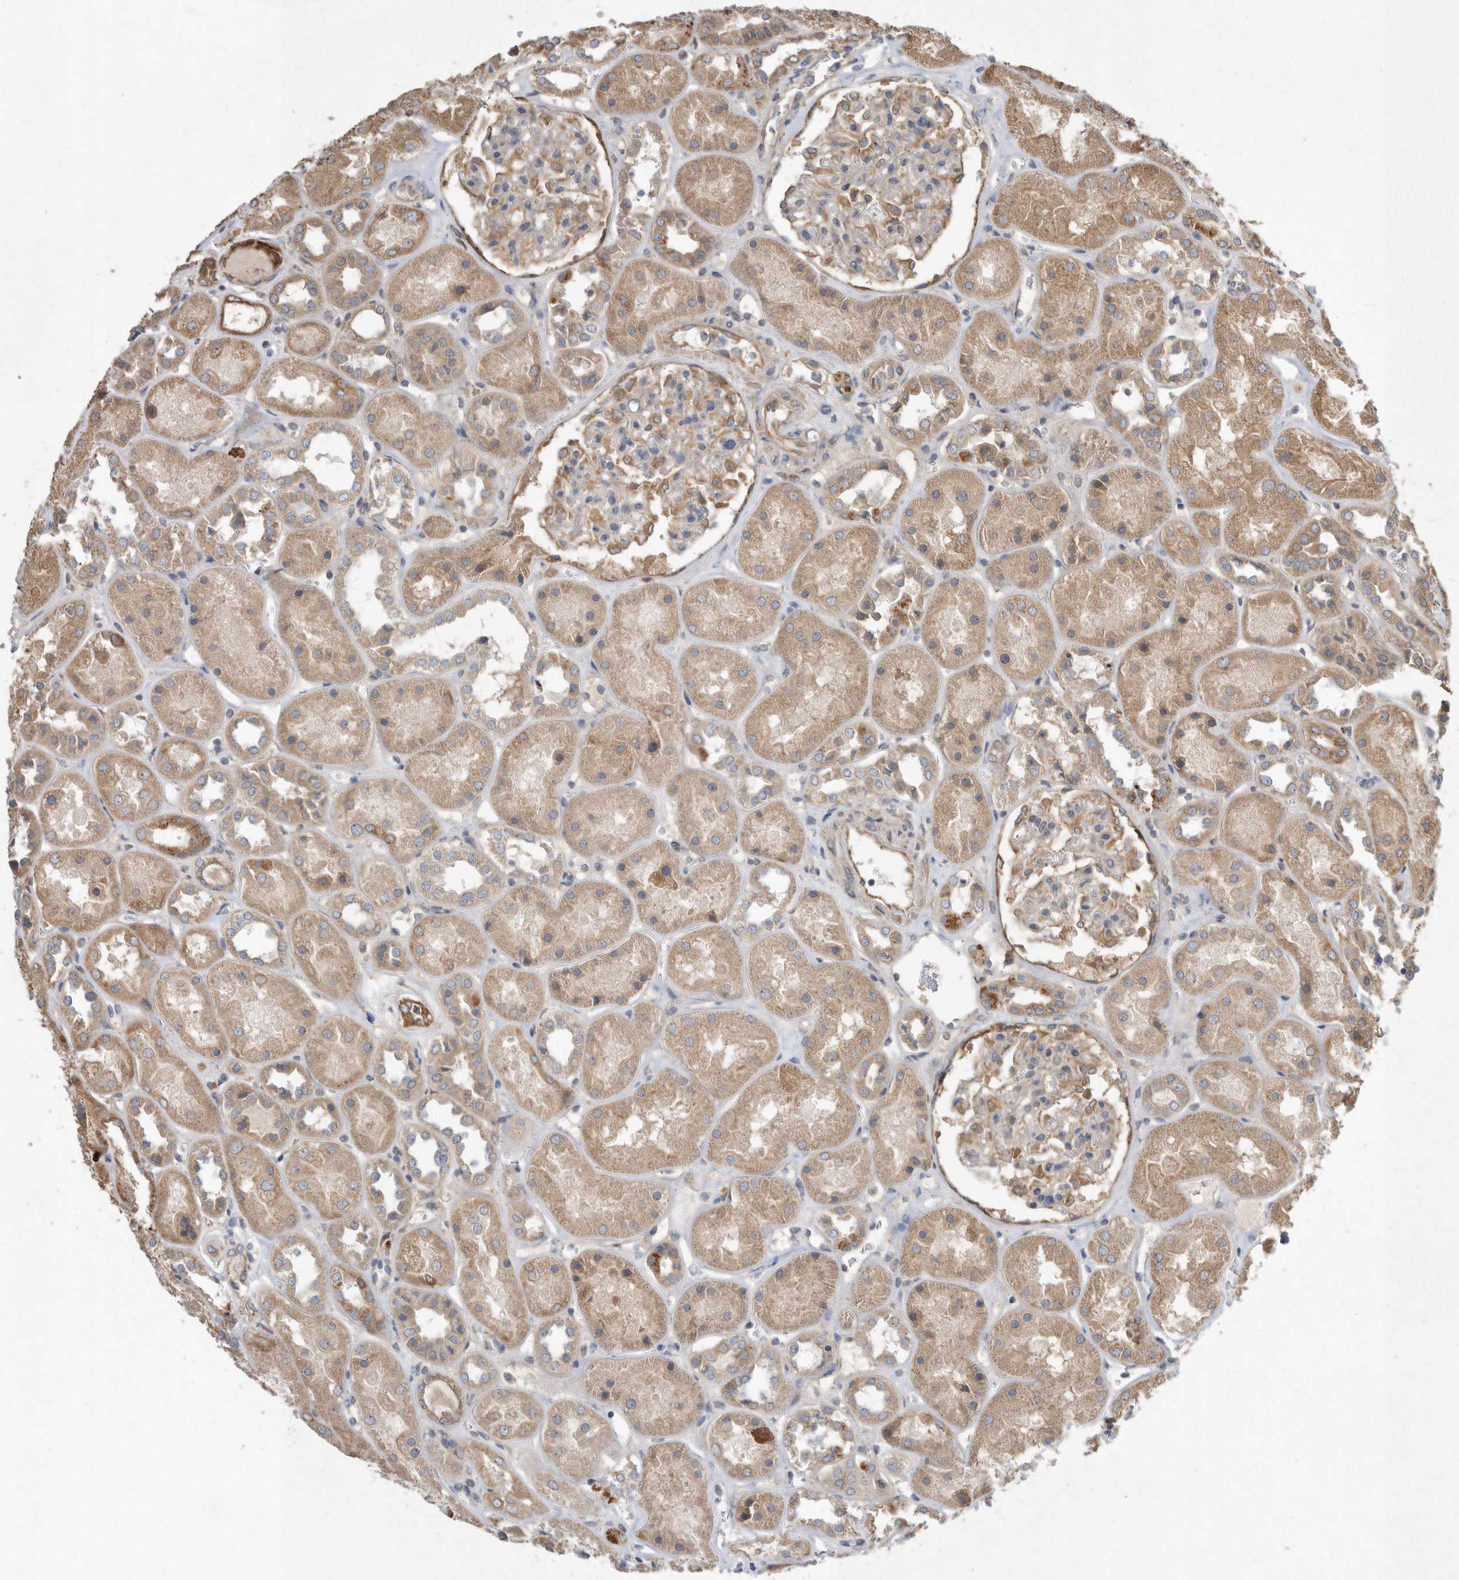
{"staining": {"intensity": "moderate", "quantity": "25%-75%", "location": "cytoplasmic/membranous"}, "tissue": "kidney", "cell_type": "Cells in glomeruli", "image_type": "normal", "snomed": [{"axis": "morphology", "description": "Normal tissue, NOS"}, {"axis": "topography", "description": "Kidney"}], "caption": "The immunohistochemical stain labels moderate cytoplasmic/membranous staining in cells in glomeruli of normal kidney. The staining was performed using DAB, with brown indicating positive protein expression. Nuclei are stained blue with hematoxylin.", "gene": "PON2", "patient": {"sex": "male", "age": 70}}